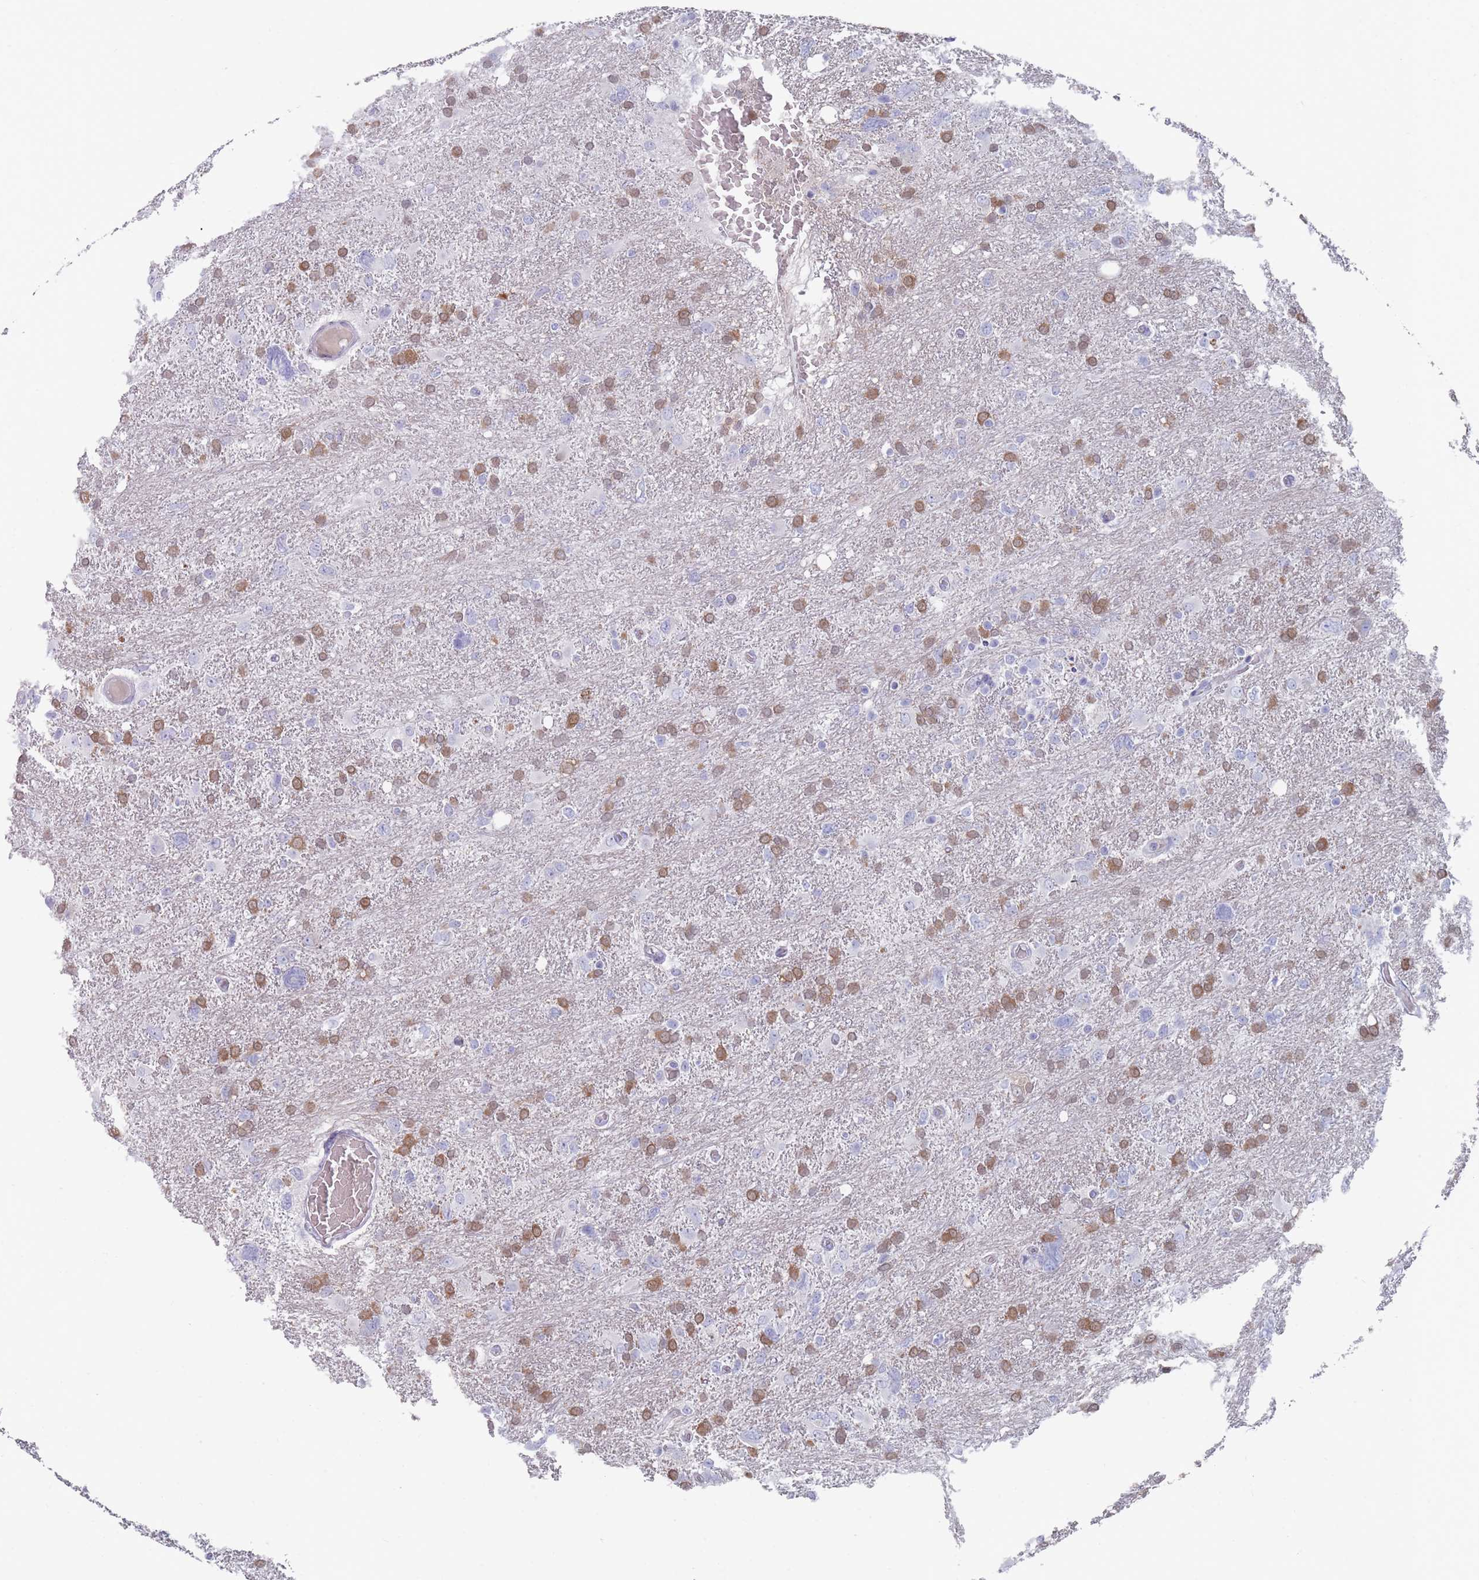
{"staining": {"intensity": "moderate", "quantity": ">75%", "location": "cytoplasmic/membranous,nuclear"}, "tissue": "glioma", "cell_type": "Tumor cells", "image_type": "cancer", "snomed": [{"axis": "morphology", "description": "Glioma, malignant, High grade"}, {"axis": "topography", "description": "Brain"}], "caption": "Human glioma stained with a protein marker demonstrates moderate staining in tumor cells.", "gene": "ST8SIA5", "patient": {"sex": "male", "age": 61}}